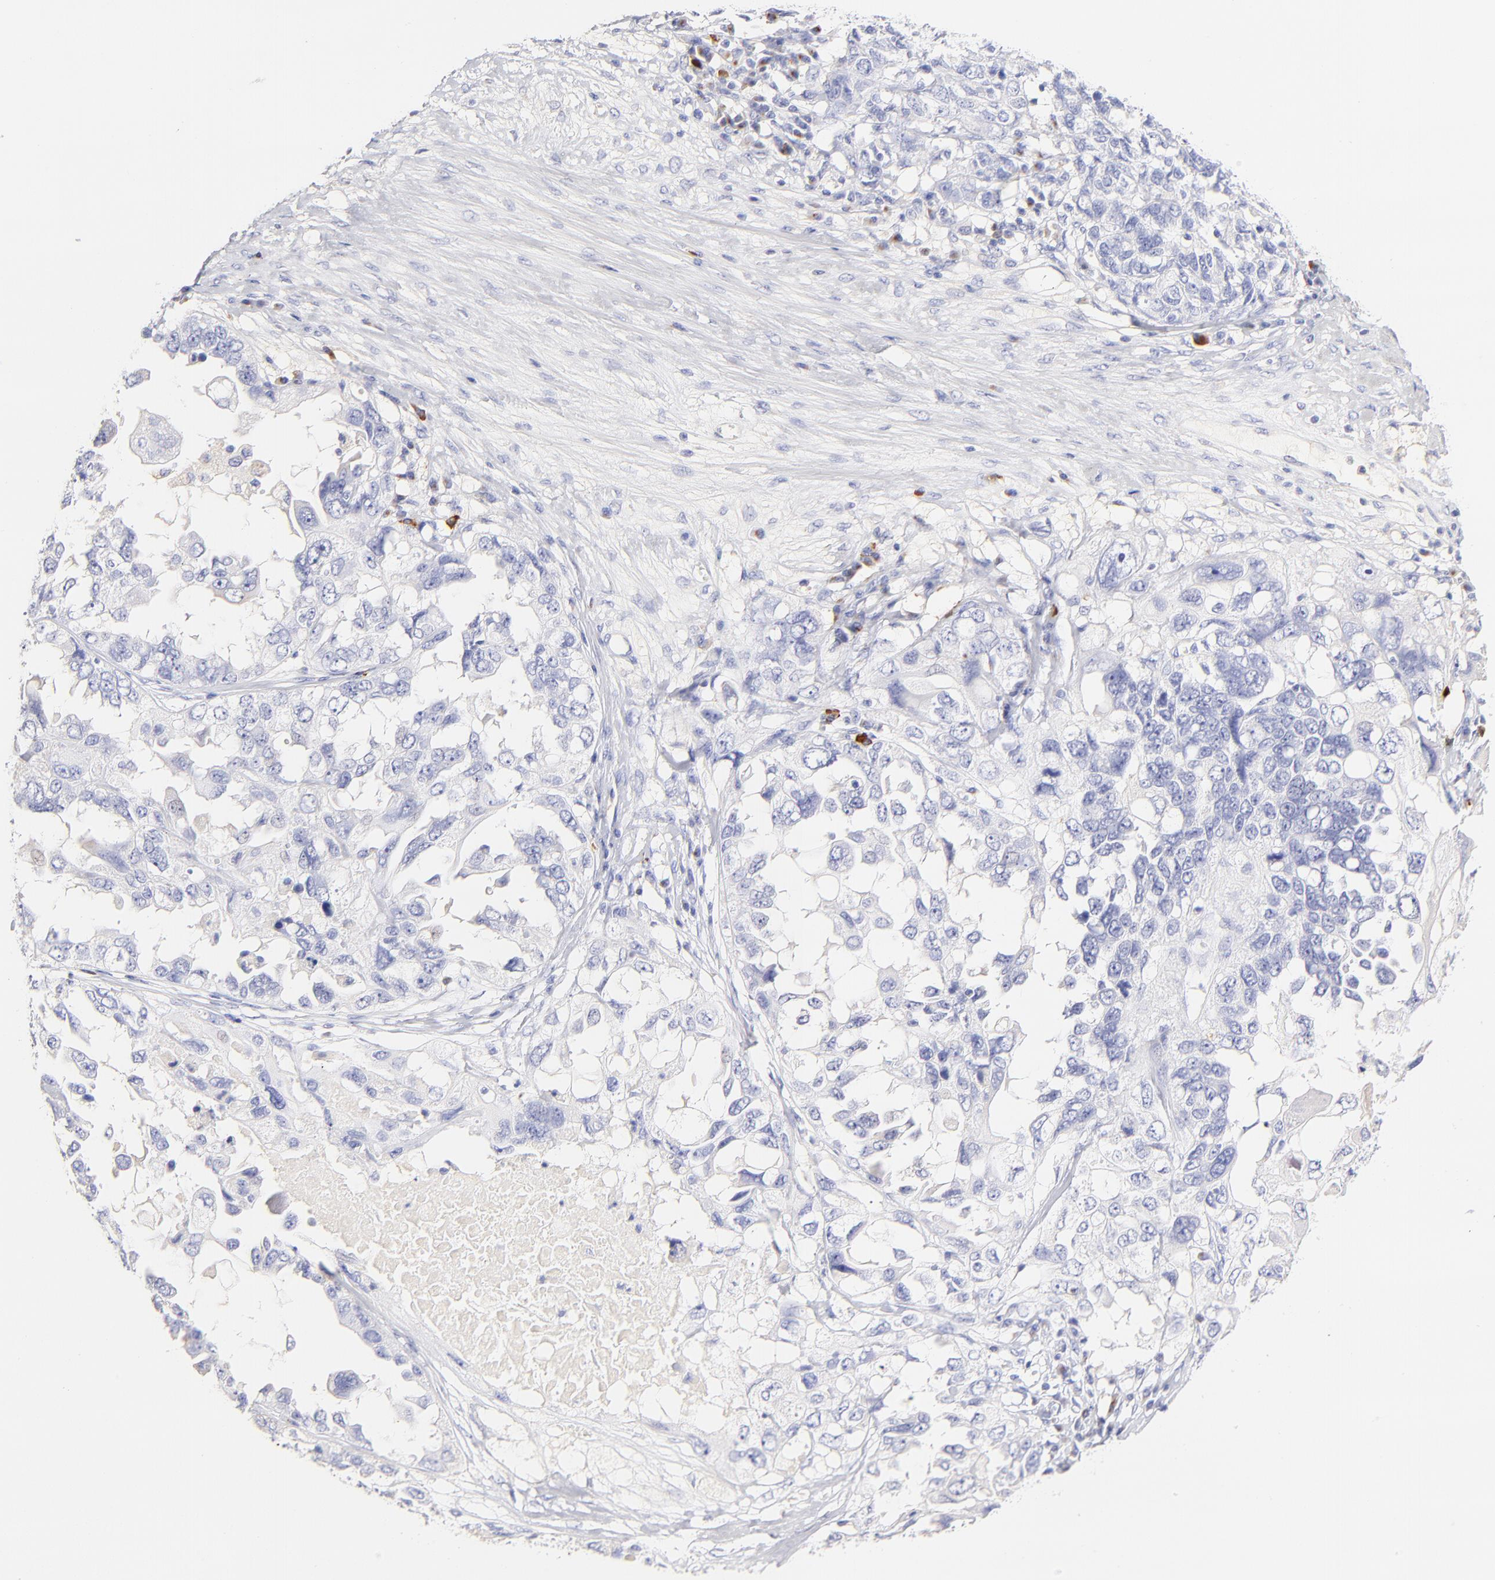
{"staining": {"intensity": "negative", "quantity": "none", "location": "none"}, "tissue": "ovarian cancer", "cell_type": "Tumor cells", "image_type": "cancer", "snomed": [{"axis": "morphology", "description": "Cystadenocarcinoma, serous, NOS"}, {"axis": "topography", "description": "Ovary"}], "caption": "Tumor cells are negative for brown protein staining in ovarian cancer. (DAB IHC with hematoxylin counter stain).", "gene": "ASB9", "patient": {"sex": "female", "age": 82}}